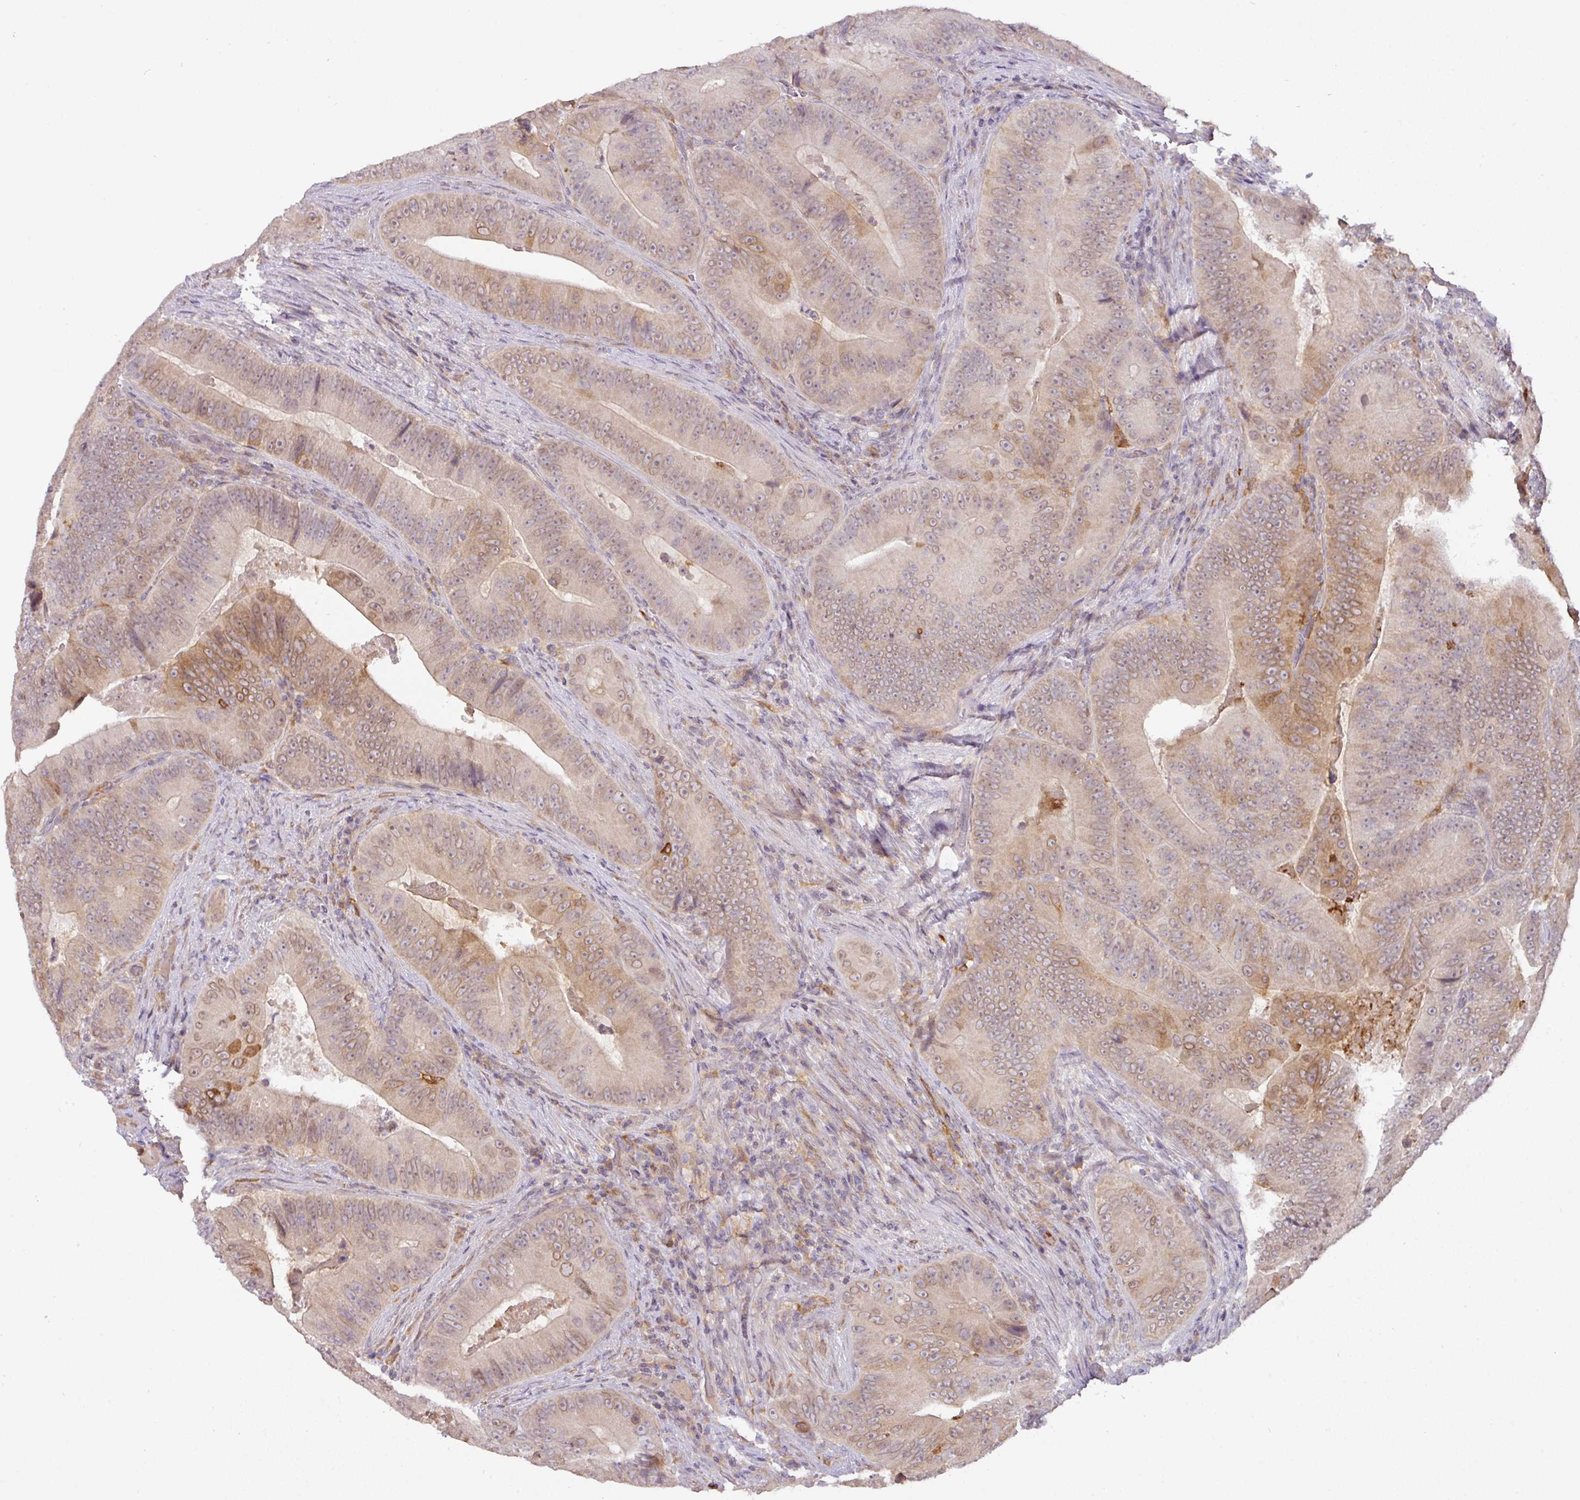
{"staining": {"intensity": "moderate", "quantity": "25%-75%", "location": "cytoplasmic/membranous,nuclear"}, "tissue": "colorectal cancer", "cell_type": "Tumor cells", "image_type": "cancer", "snomed": [{"axis": "morphology", "description": "Adenocarcinoma, NOS"}, {"axis": "topography", "description": "Colon"}], "caption": "A photomicrograph showing moderate cytoplasmic/membranous and nuclear staining in about 25%-75% of tumor cells in colorectal adenocarcinoma, as visualized by brown immunohistochemical staining.", "gene": "GCNT7", "patient": {"sex": "female", "age": 86}}